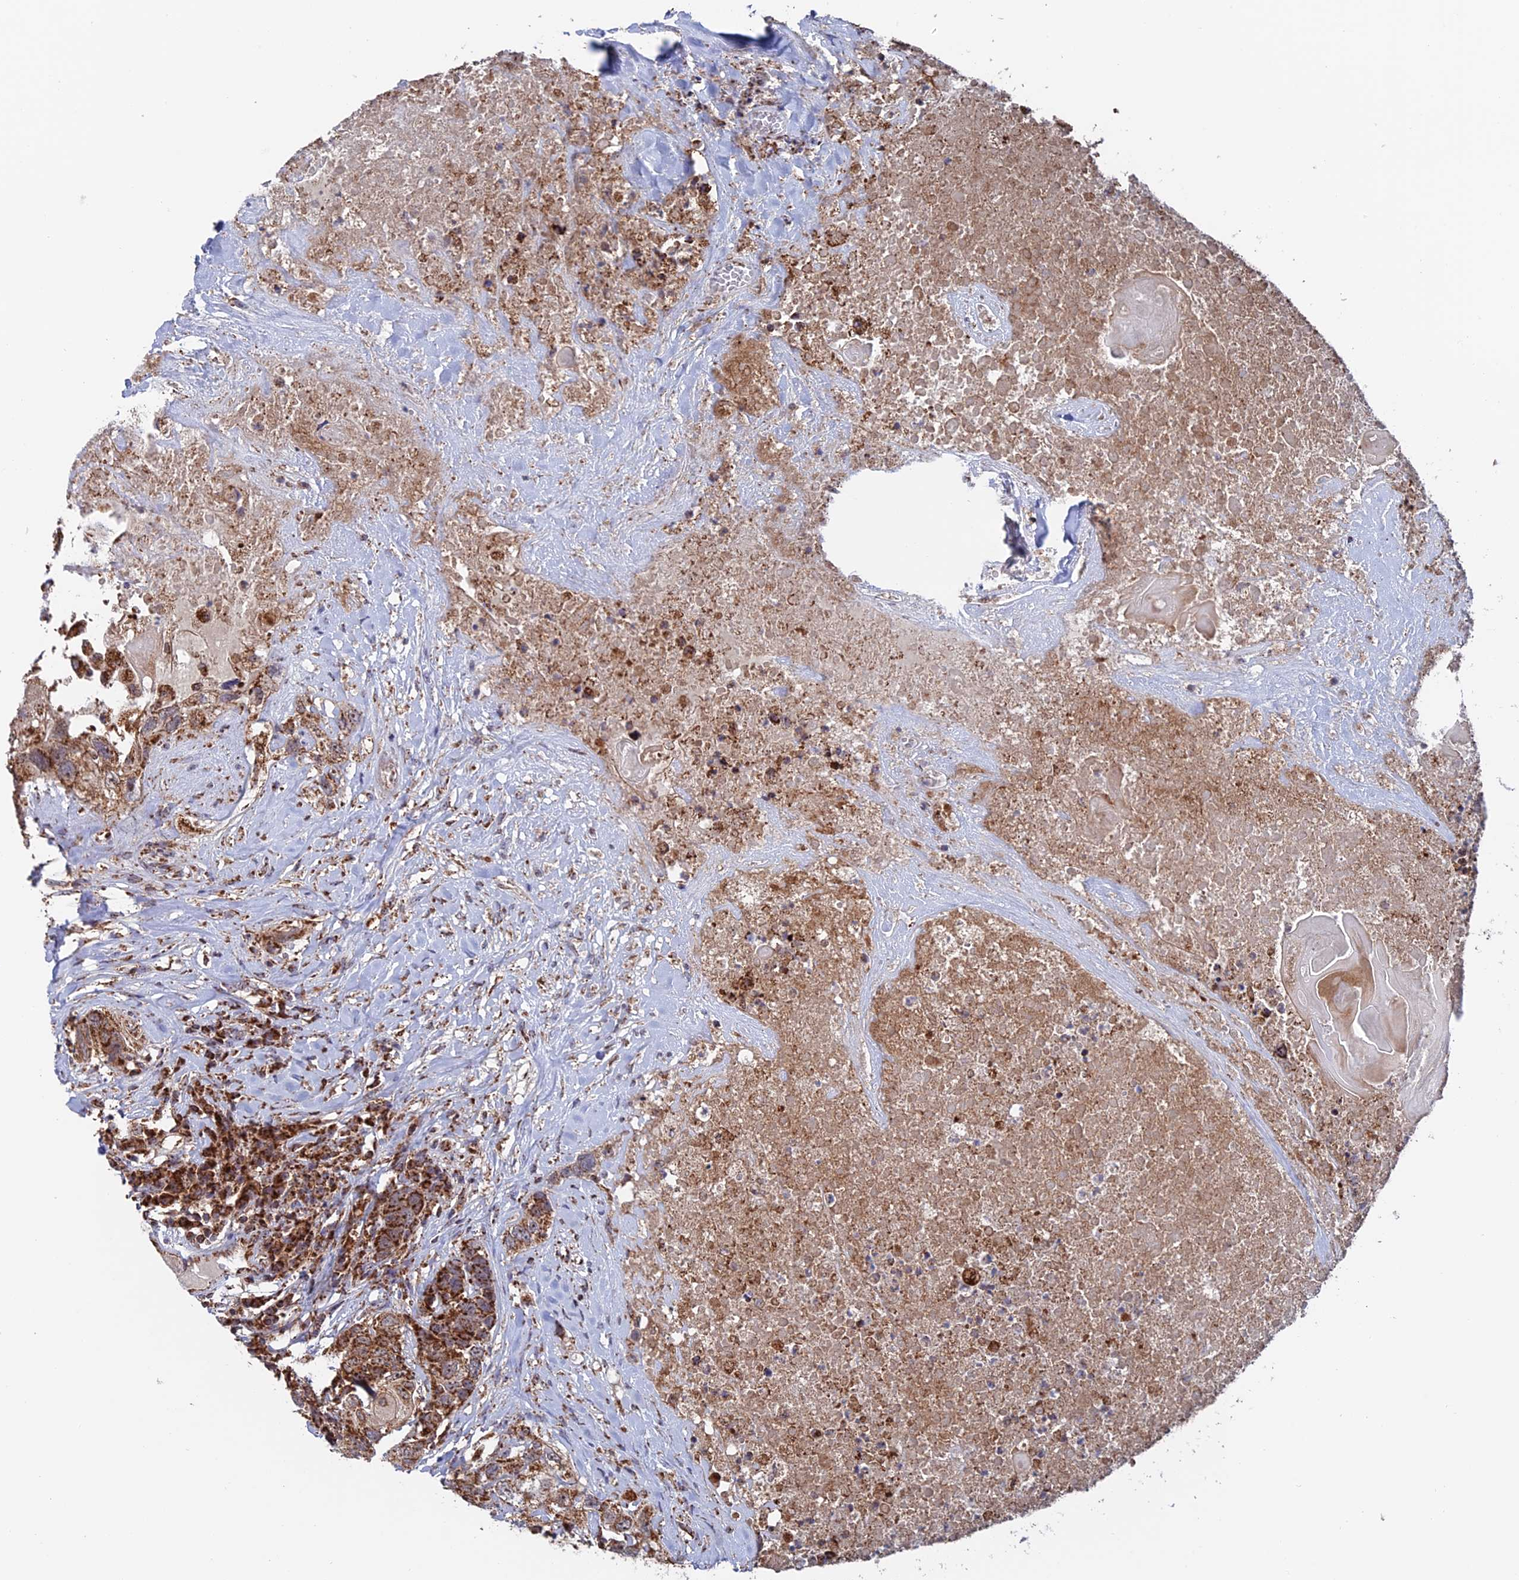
{"staining": {"intensity": "strong", "quantity": ">75%", "location": "cytoplasmic/membranous"}, "tissue": "head and neck cancer", "cell_type": "Tumor cells", "image_type": "cancer", "snomed": [{"axis": "morphology", "description": "Squamous cell carcinoma, NOS"}, {"axis": "topography", "description": "Head-Neck"}], "caption": "A micrograph of human head and neck cancer stained for a protein exhibits strong cytoplasmic/membranous brown staining in tumor cells.", "gene": "DTYMK", "patient": {"sex": "male", "age": 66}}